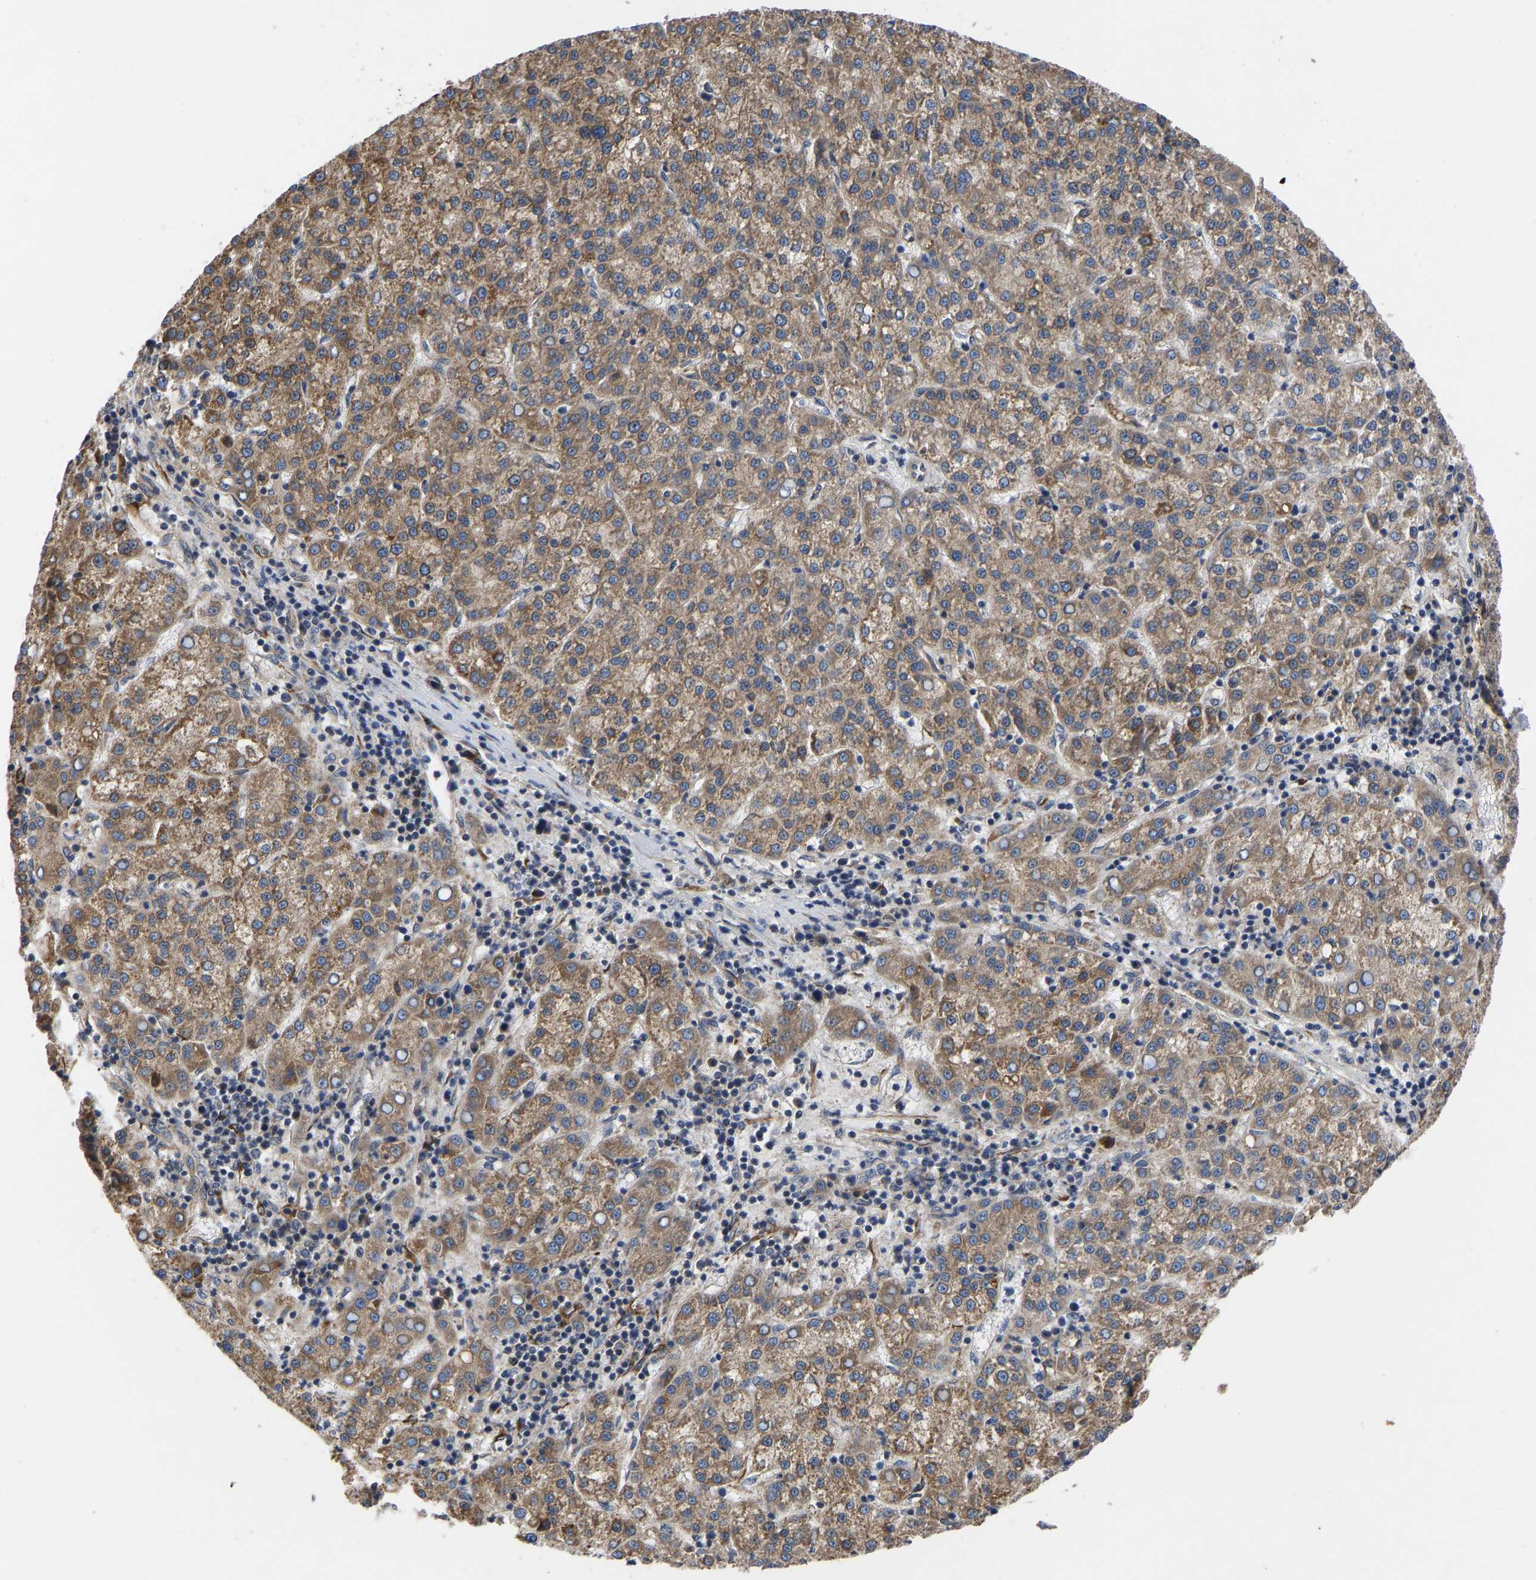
{"staining": {"intensity": "moderate", "quantity": ">75%", "location": "cytoplasmic/membranous"}, "tissue": "liver cancer", "cell_type": "Tumor cells", "image_type": "cancer", "snomed": [{"axis": "morphology", "description": "Carcinoma, Hepatocellular, NOS"}, {"axis": "topography", "description": "Liver"}], "caption": "Liver hepatocellular carcinoma tissue reveals moderate cytoplasmic/membranous staining in about >75% of tumor cells", "gene": "FRRS1", "patient": {"sex": "female", "age": 58}}